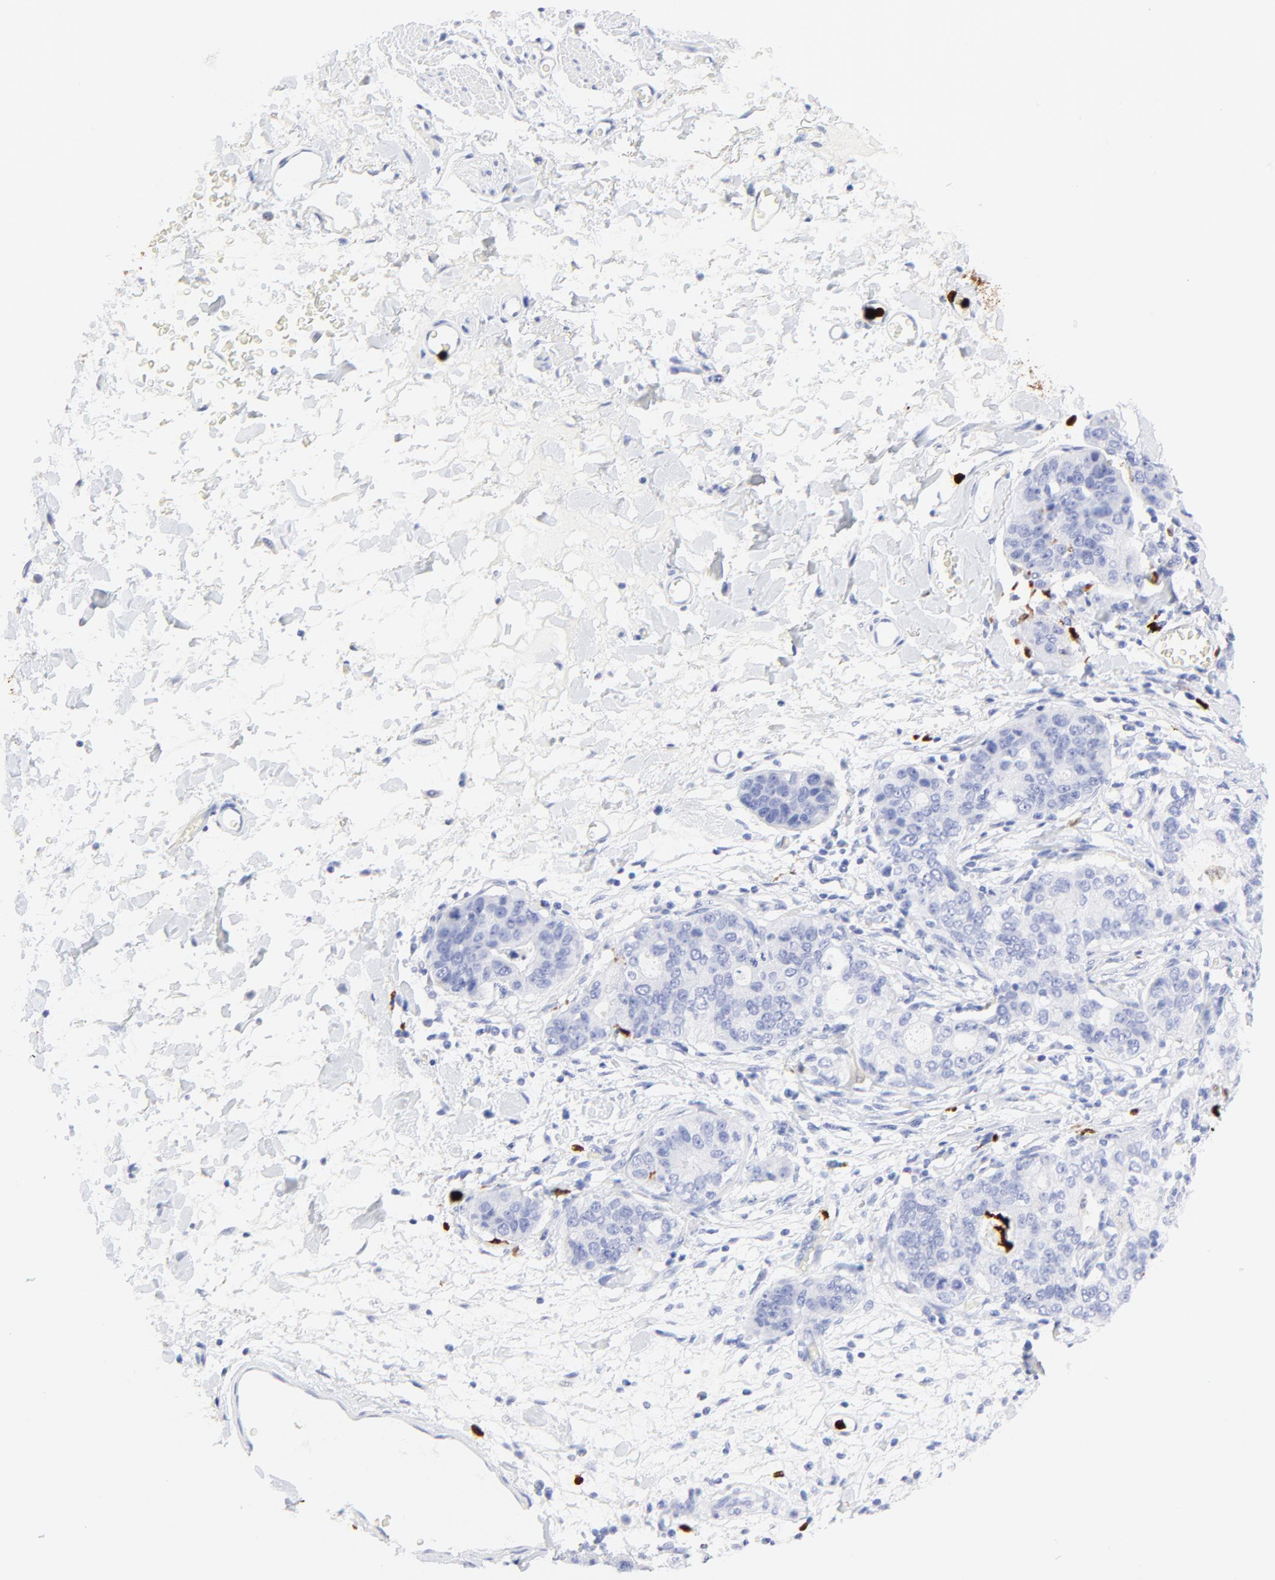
{"staining": {"intensity": "negative", "quantity": "none", "location": "none"}, "tissue": "stomach cancer", "cell_type": "Tumor cells", "image_type": "cancer", "snomed": [{"axis": "morphology", "description": "Adenocarcinoma, NOS"}, {"axis": "topography", "description": "Esophagus"}, {"axis": "topography", "description": "Stomach"}], "caption": "Histopathology image shows no significant protein expression in tumor cells of stomach adenocarcinoma.", "gene": "S100A12", "patient": {"sex": "male", "age": 74}}